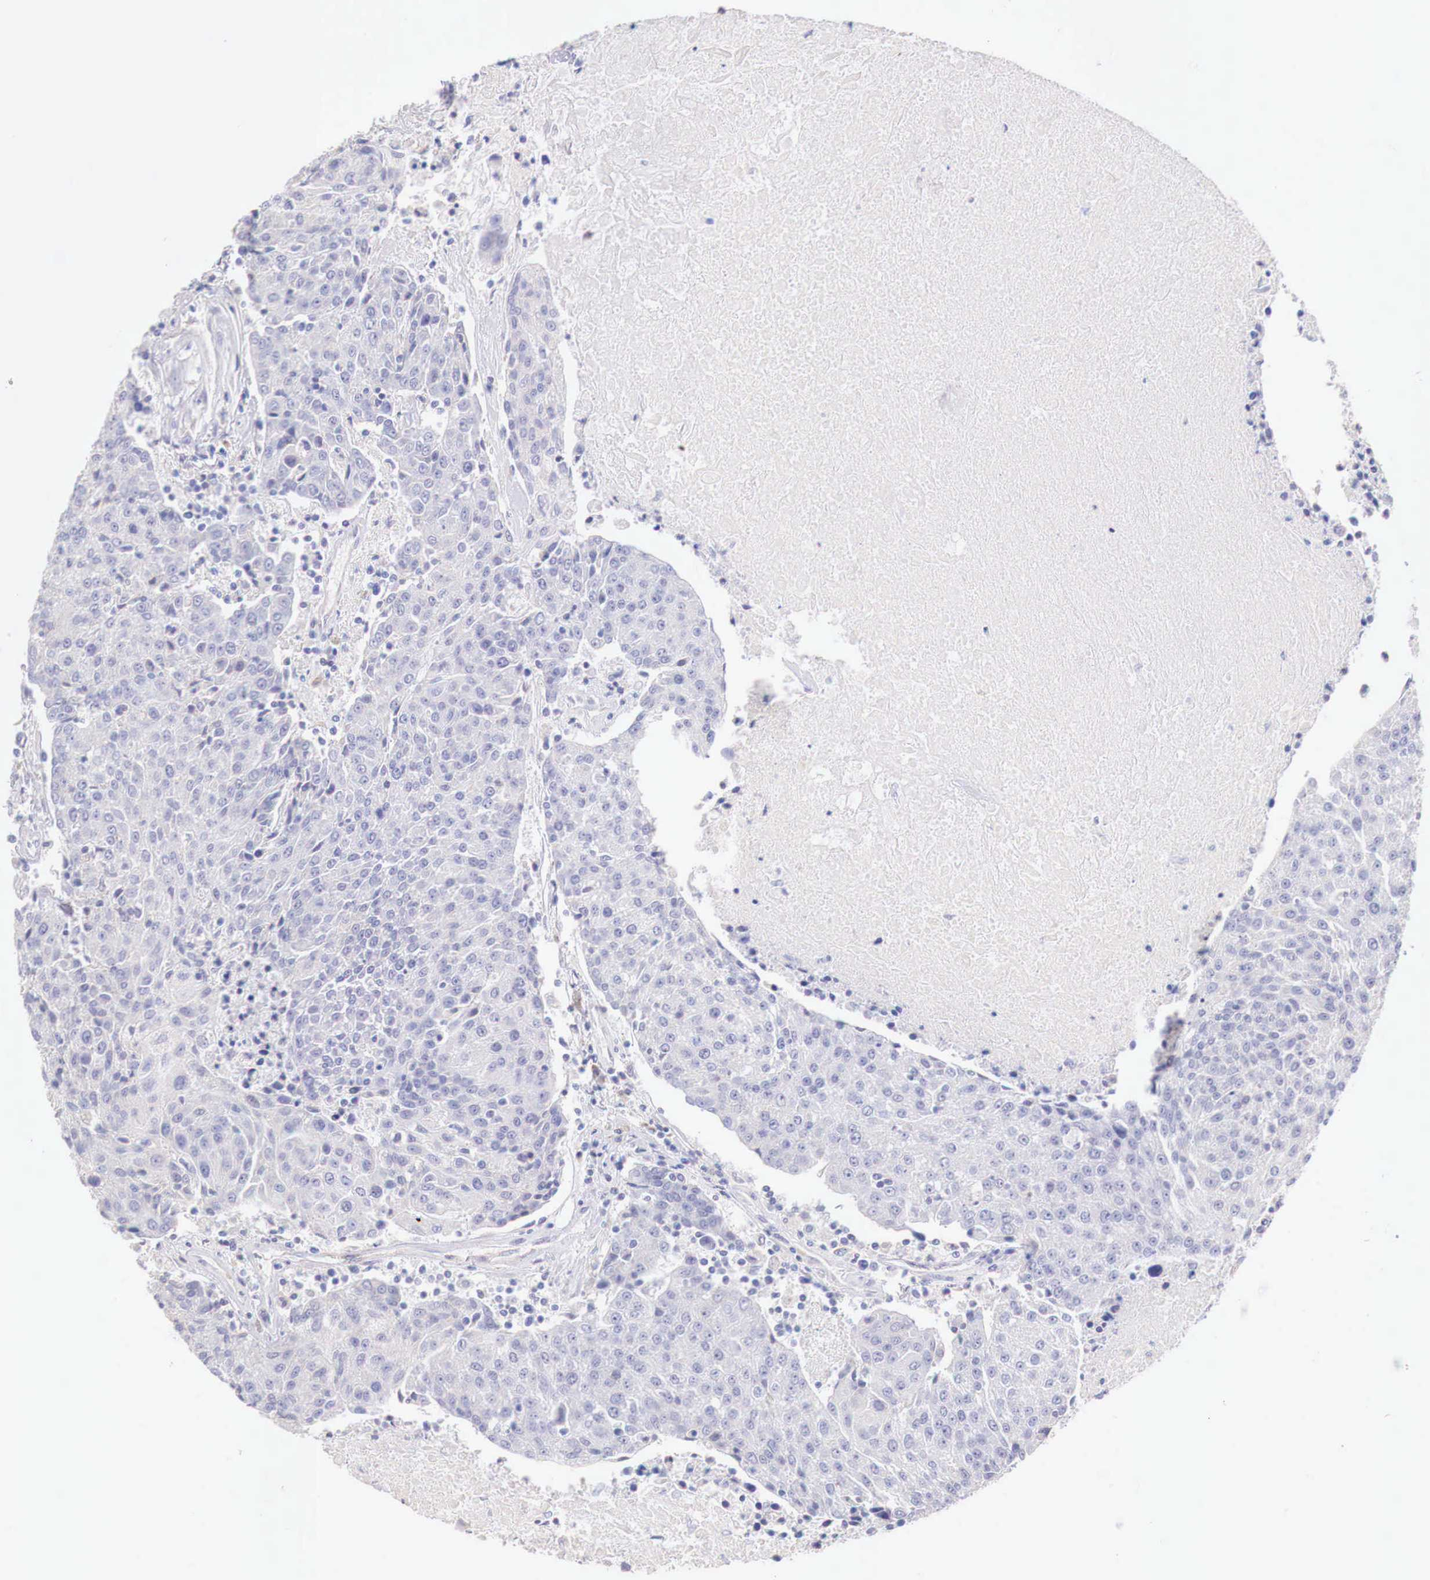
{"staining": {"intensity": "negative", "quantity": "none", "location": "none"}, "tissue": "urothelial cancer", "cell_type": "Tumor cells", "image_type": "cancer", "snomed": [{"axis": "morphology", "description": "Urothelial carcinoma, High grade"}, {"axis": "topography", "description": "Urinary bladder"}], "caption": "Immunohistochemistry (IHC) histopathology image of urothelial carcinoma (high-grade) stained for a protein (brown), which reveals no expression in tumor cells.", "gene": "IDH3G", "patient": {"sex": "female", "age": 85}}